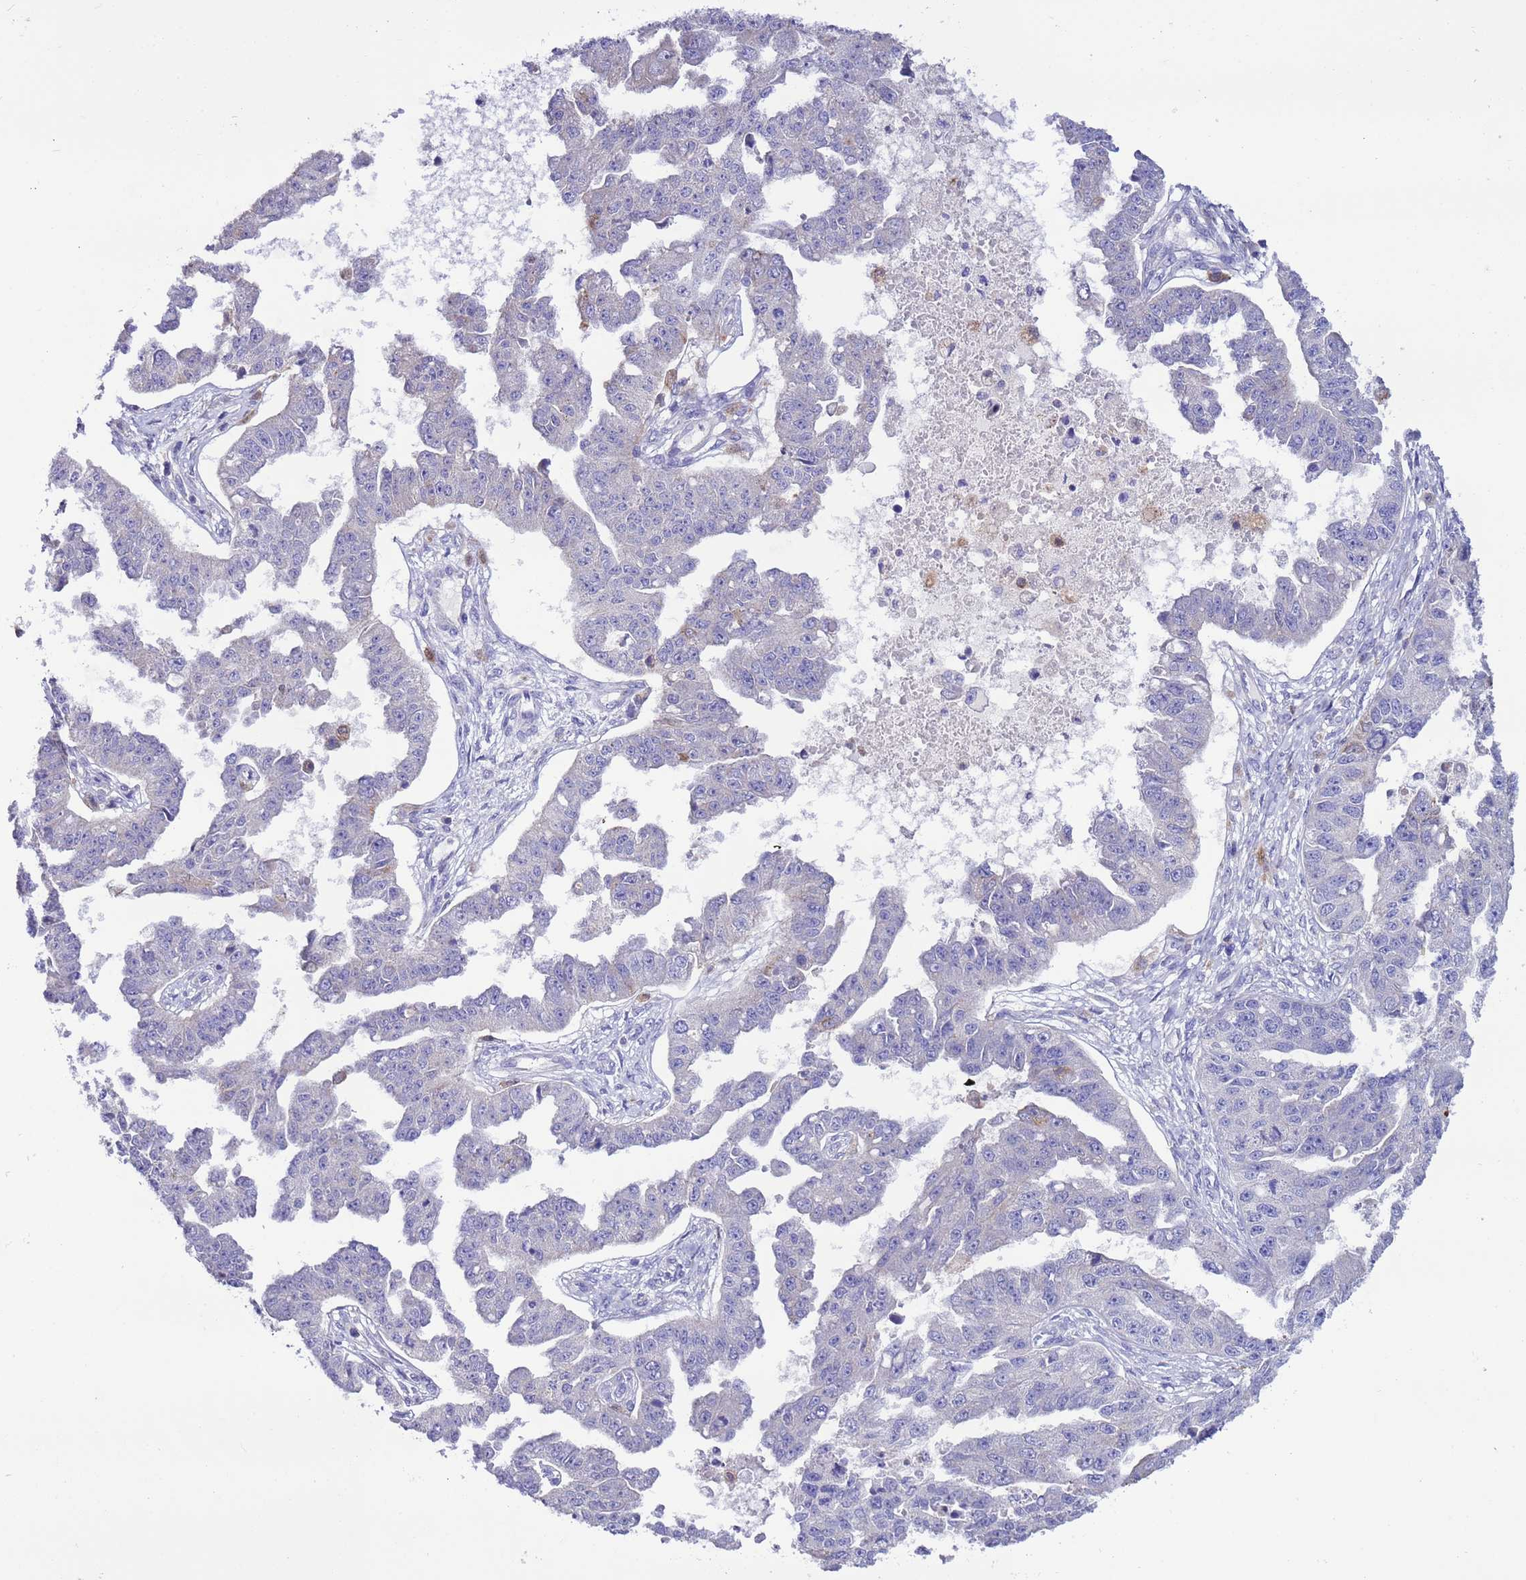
{"staining": {"intensity": "negative", "quantity": "none", "location": "none"}, "tissue": "ovarian cancer", "cell_type": "Tumor cells", "image_type": "cancer", "snomed": [{"axis": "morphology", "description": "Cystadenocarcinoma, serous, NOS"}, {"axis": "topography", "description": "Ovary"}], "caption": "Immunohistochemistry (IHC) of human ovarian cancer (serous cystadenocarcinoma) displays no staining in tumor cells.", "gene": "SPCS1", "patient": {"sex": "female", "age": 58}}